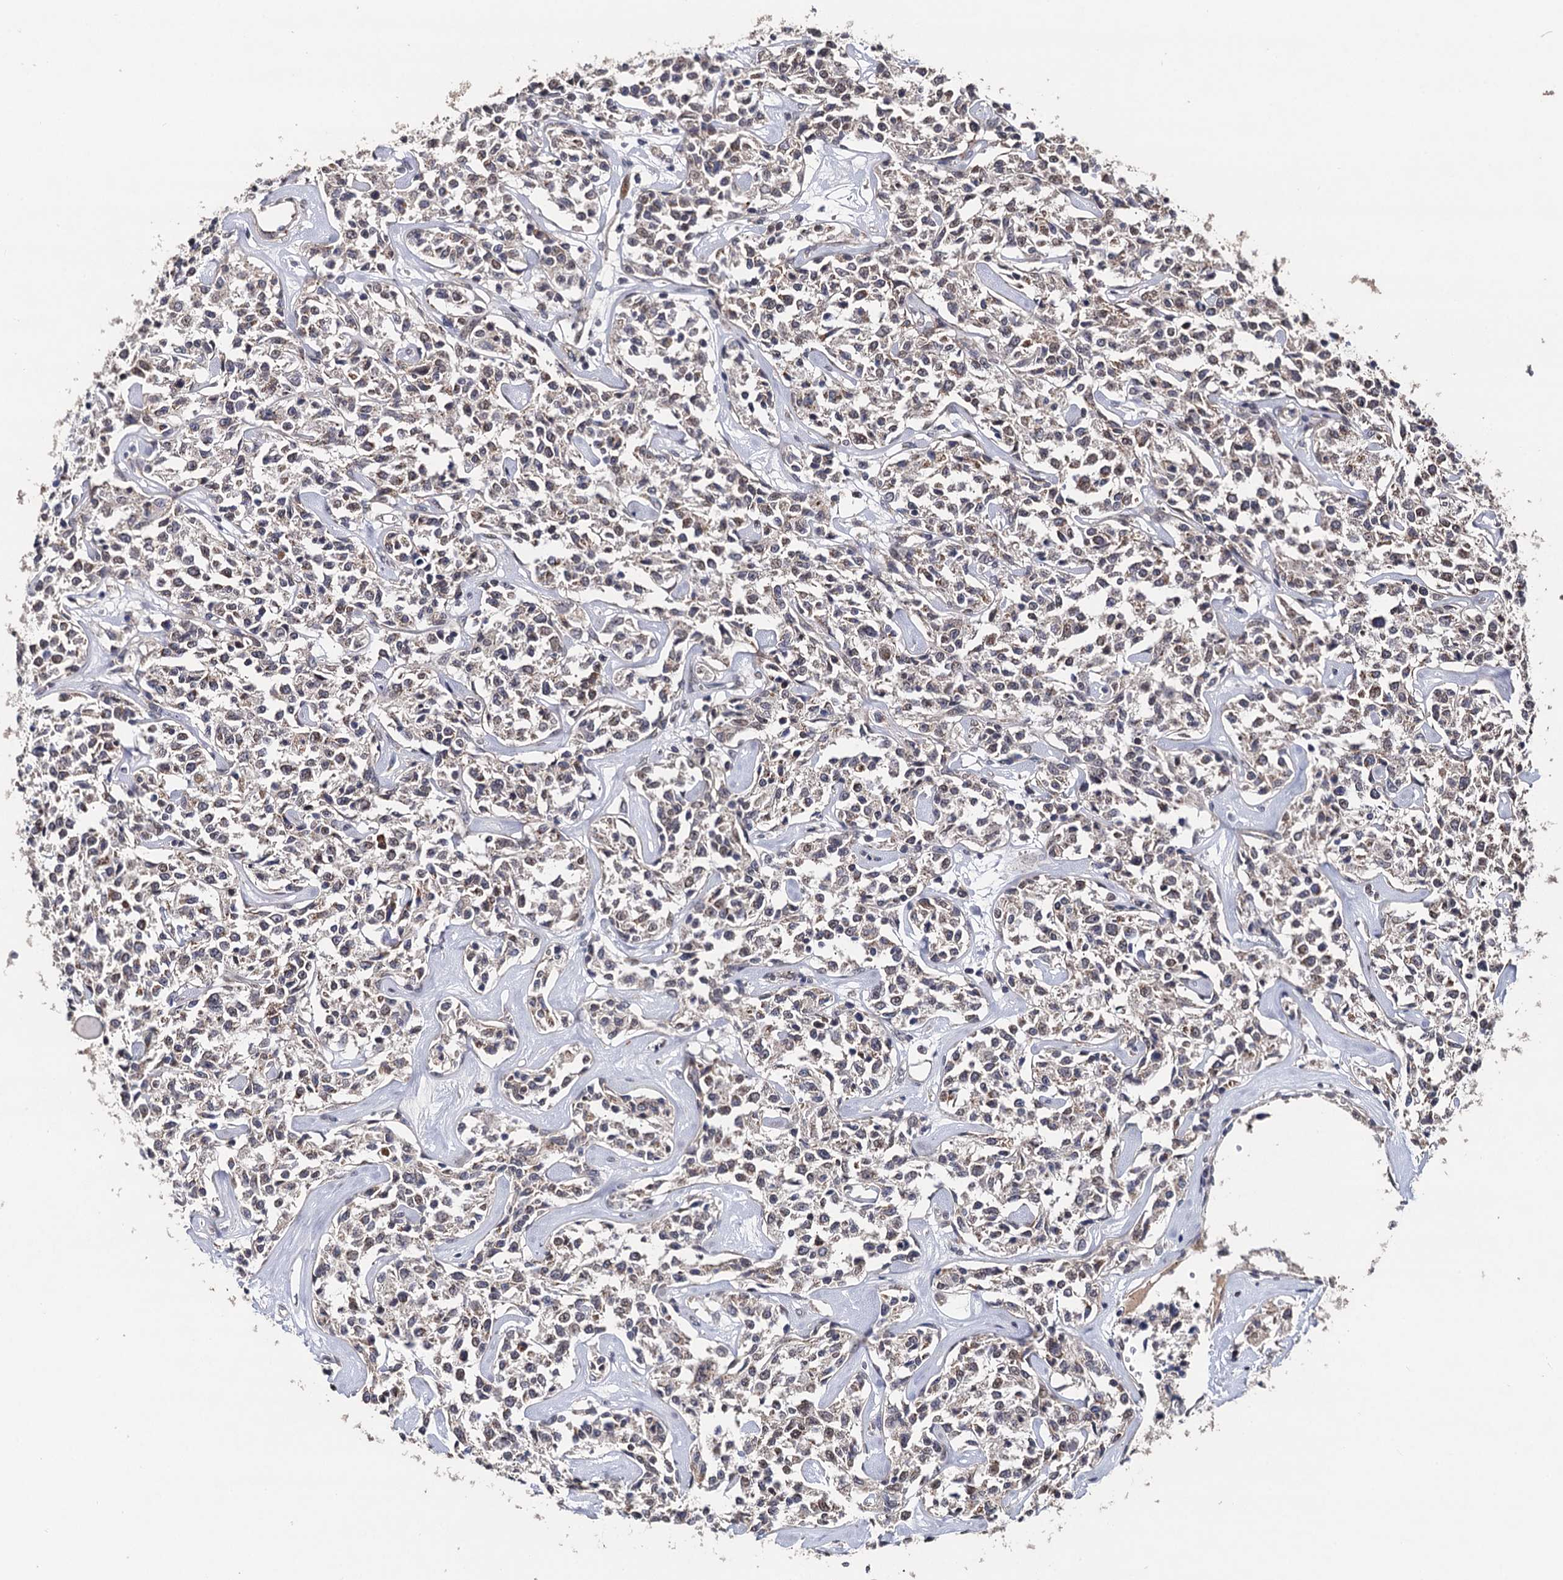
{"staining": {"intensity": "weak", "quantity": "25%-75%", "location": "cytoplasmic/membranous"}, "tissue": "lymphoma", "cell_type": "Tumor cells", "image_type": "cancer", "snomed": [{"axis": "morphology", "description": "Malignant lymphoma, non-Hodgkin's type, Low grade"}, {"axis": "topography", "description": "Small intestine"}], "caption": "IHC micrograph of neoplastic tissue: lymphoma stained using IHC displays low levels of weak protein expression localized specifically in the cytoplasmic/membranous of tumor cells, appearing as a cytoplasmic/membranous brown color.", "gene": "PPTC7", "patient": {"sex": "female", "age": 59}}